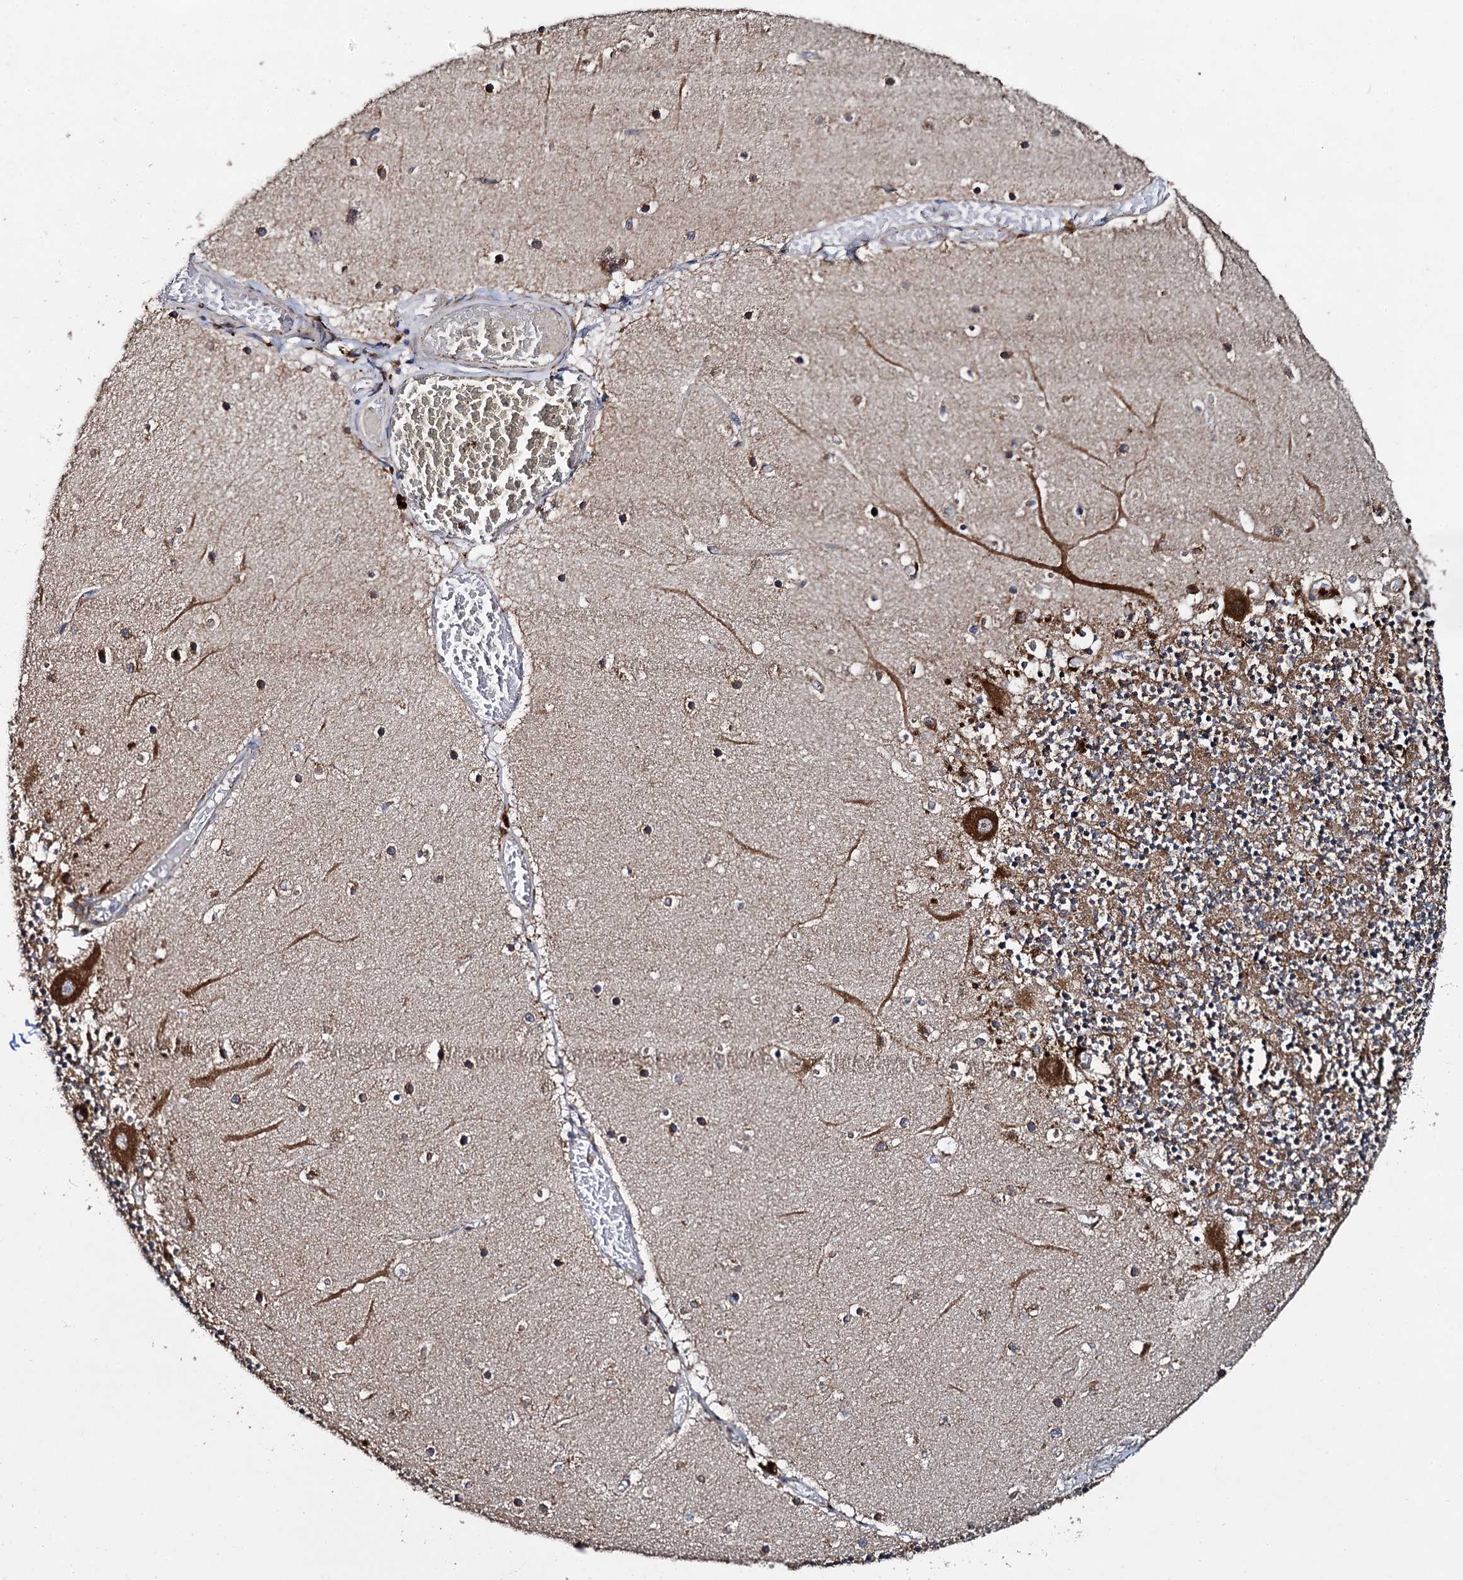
{"staining": {"intensity": "strong", "quantity": "25%-75%", "location": "cytoplasmic/membranous"}, "tissue": "cerebellum", "cell_type": "Cells in granular layer", "image_type": "normal", "snomed": [{"axis": "morphology", "description": "Normal tissue, NOS"}, {"axis": "topography", "description": "Cerebellum"}], "caption": "IHC of benign human cerebellum exhibits high levels of strong cytoplasmic/membranous staining in approximately 25%-75% of cells in granular layer.", "gene": "GBA1", "patient": {"sex": "female", "age": 28}}